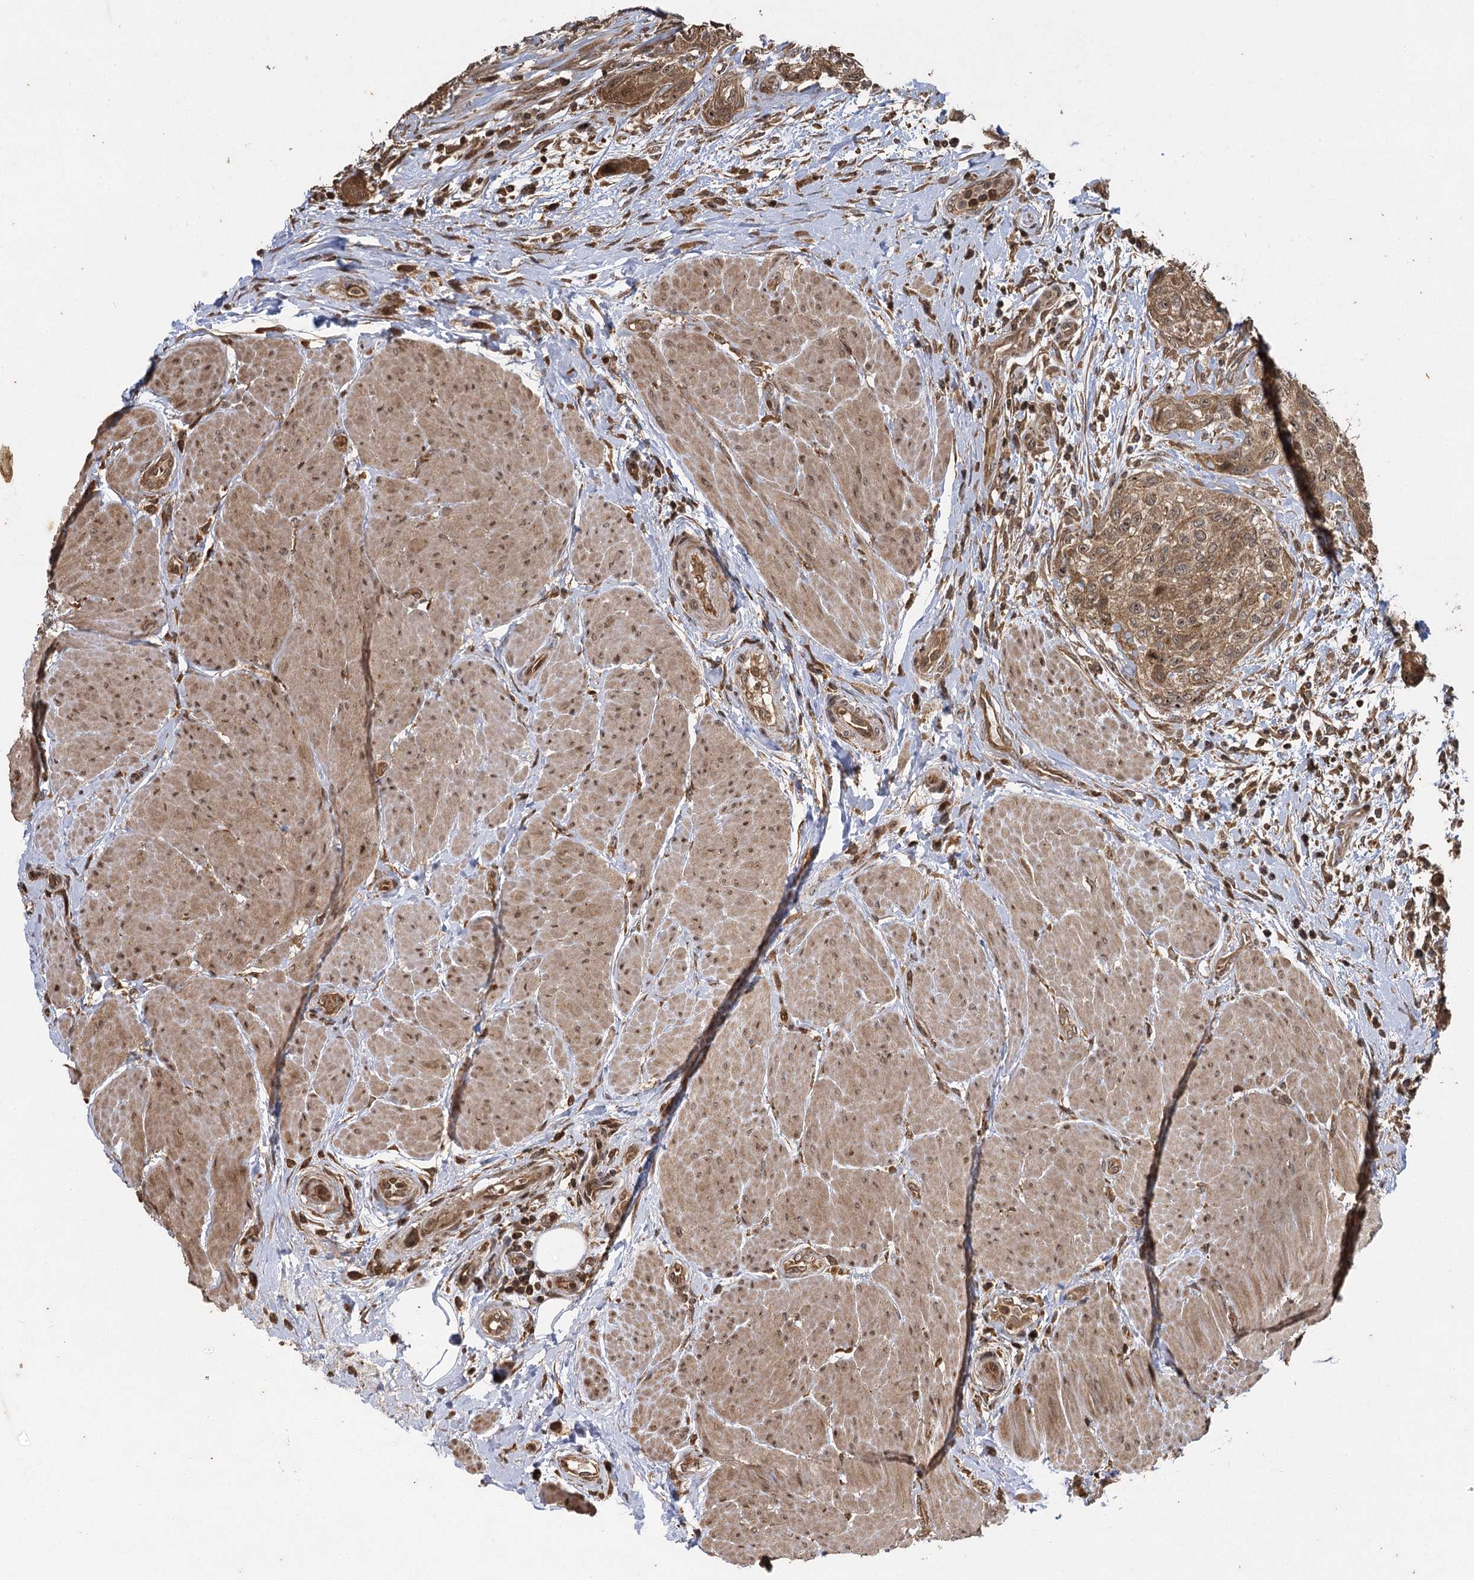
{"staining": {"intensity": "moderate", "quantity": ">75%", "location": "cytoplasmic/membranous,nuclear"}, "tissue": "urothelial cancer", "cell_type": "Tumor cells", "image_type": "cancer", "snomed": [{"axis": "morphology", "description": "Normal tissue, NOS"}, {"axis": "morphology", "description": "Urothelial carcinoma, NOS"}, {"axis": "topography", "description": "Urinary bladder"}, {"axis": "topography", "description": "Peripheral nerve tissue"}], "caption": "A high-resolution photomicrograph shows IHC staining of transitional cell carcinoma, which shows moderate cytoplasmic/membranous and nuclear staining in about >75% of tumor cells. Immunohistochemistry stains the protein in brown and the nuclei are stained blue.", "gene": "IL11RA", "patient": {"sex": "male", "age": 35}}